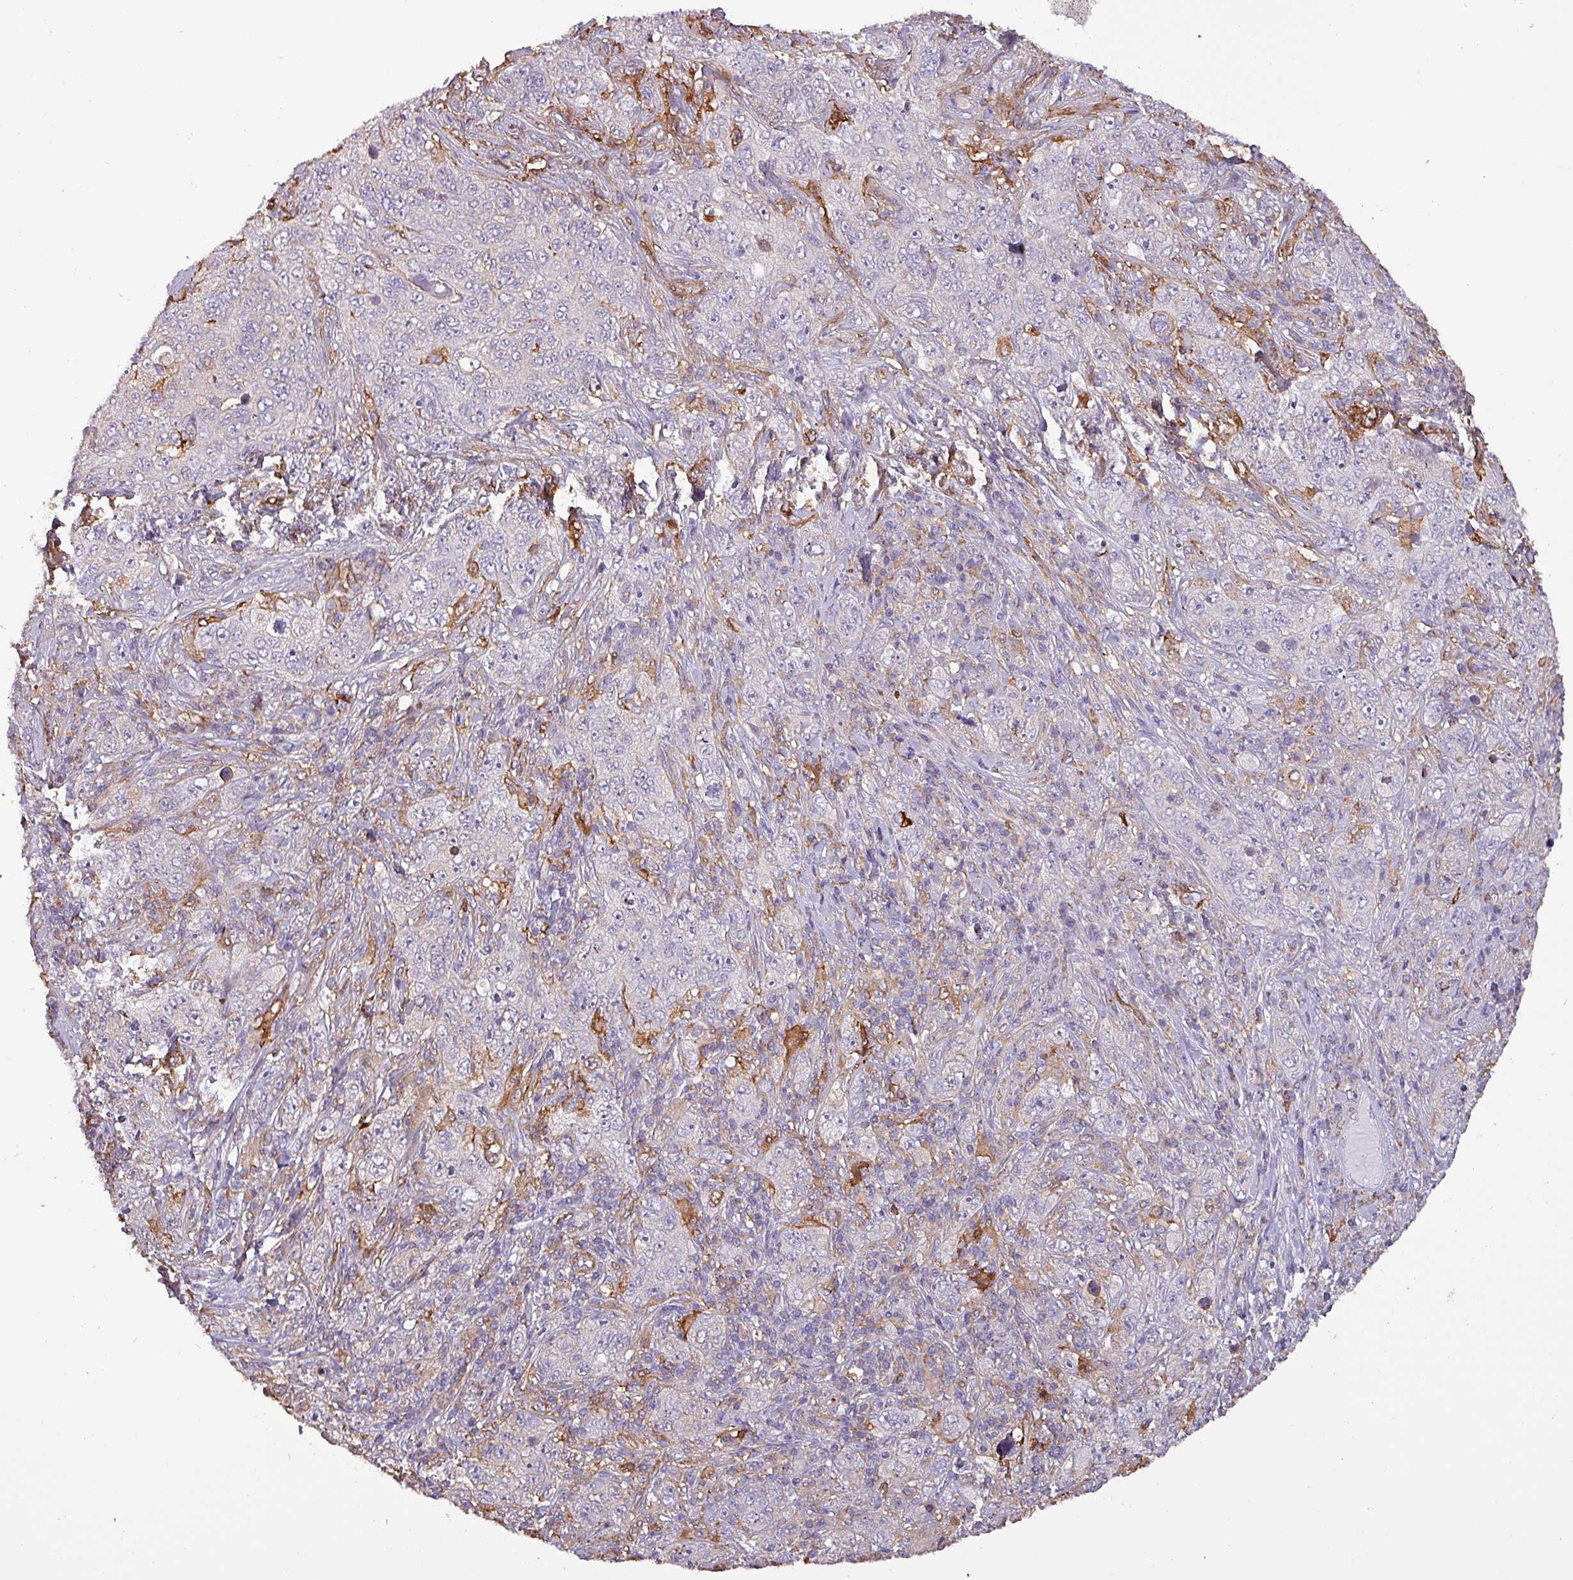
{"staining": {"intensity": "negative", "quantity": "none", "location": "none"}, "tissue": "pancreatic cancer", "cell_type": "Tumor cells", "image_type": "cancer", "snomed": [{"axis": "morphology", "description": "Adenocarcinoma, NOS"}, {"axis": "topography", "description": "Pancreas"}], "caption": "This image is of pancreatic cancer stained with IHC to label a protein in brown with the nuclei are counter-stained blue. There is no staining in tumor cells.", "gene": "SCIN", "patient": {"sex": "male", "age": 68}}